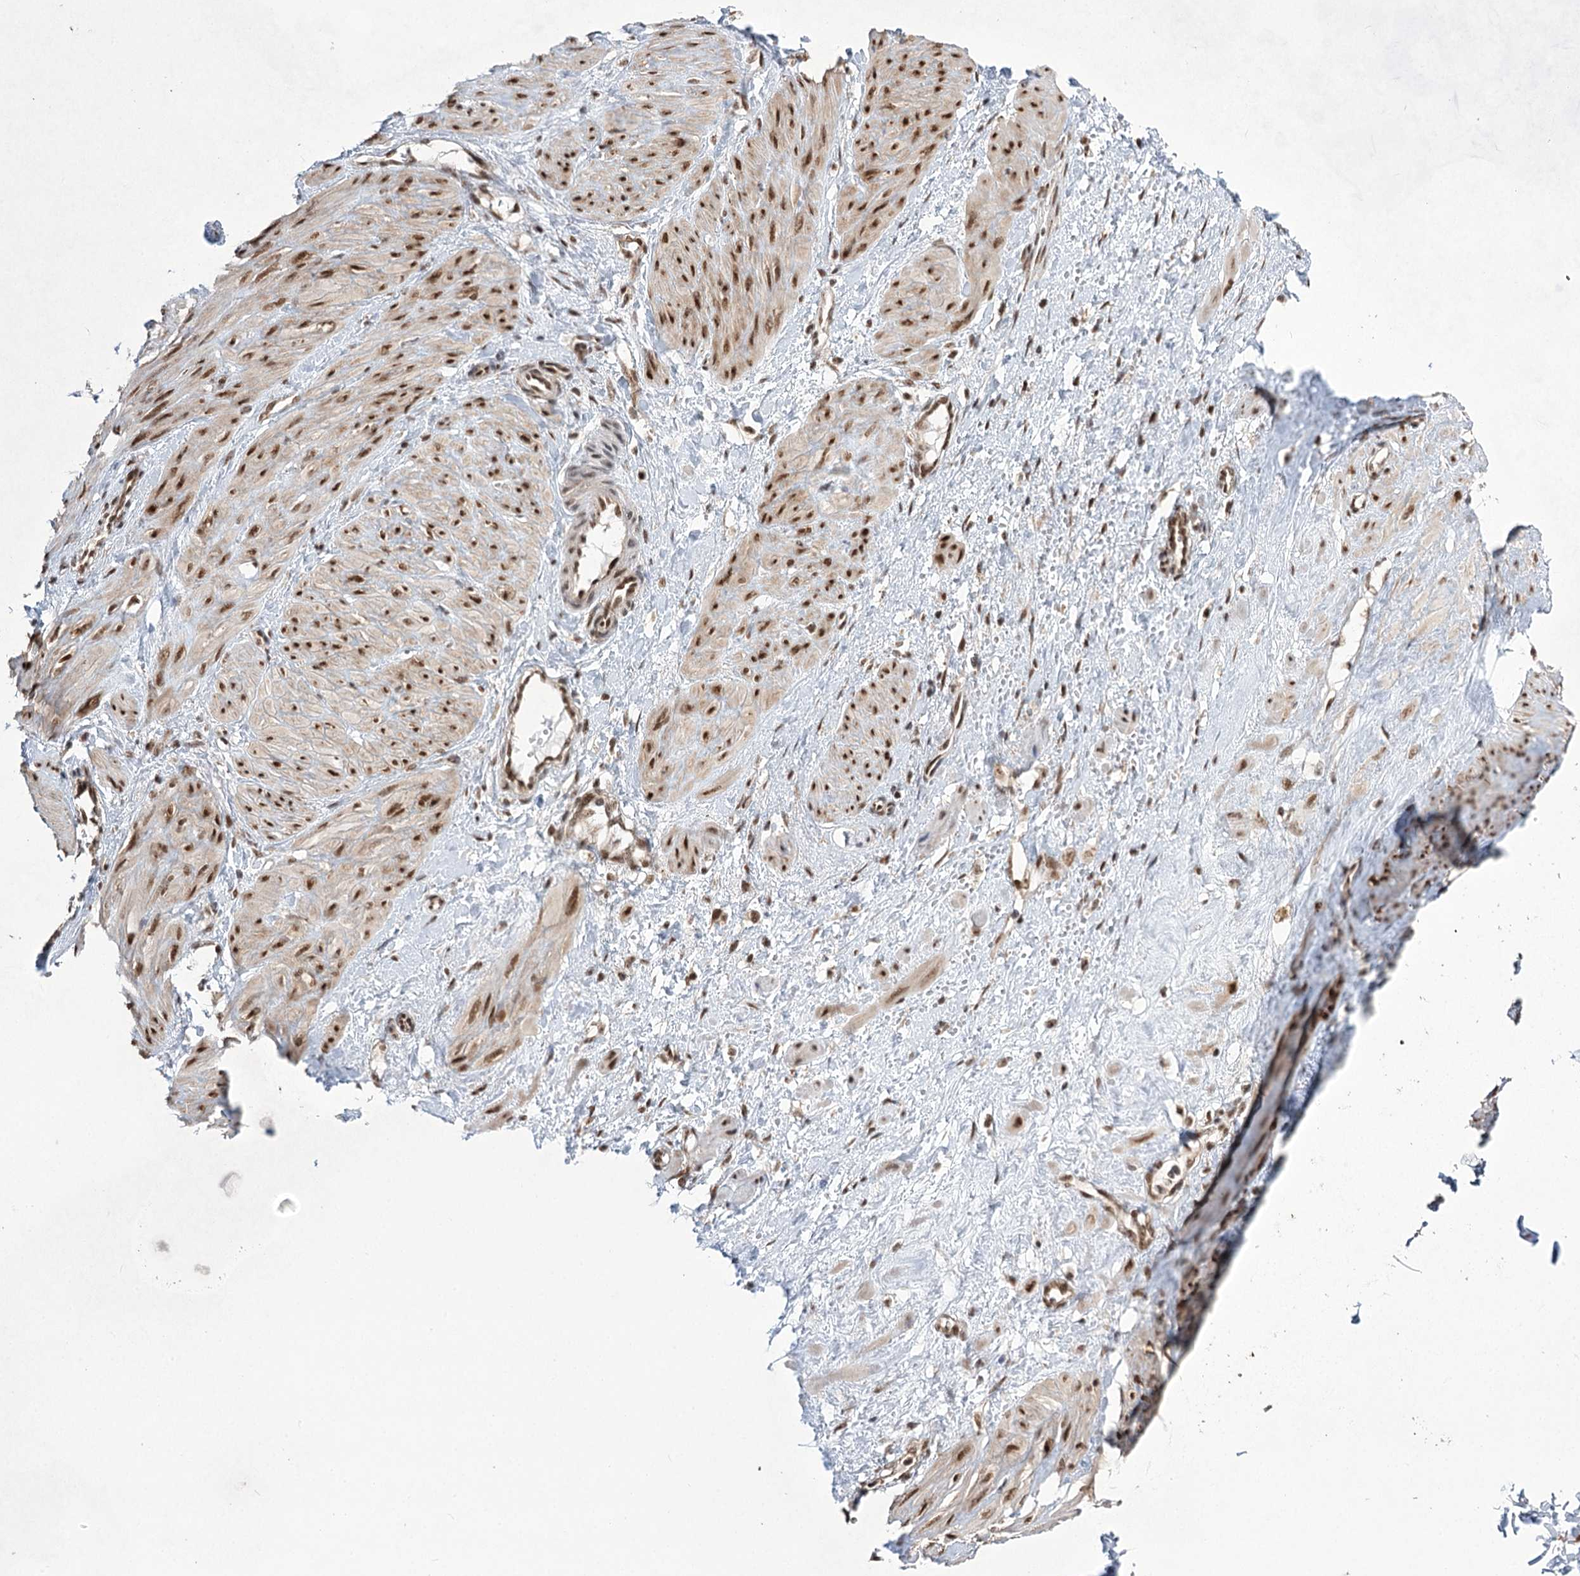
{"staining": {"intensity": "moderate", "quantity": ">75%", "location": "nuclear"}, "tissue": "smooth muscle", "cell_type": "Smooth muscle cells", "image_type": "normal", "snomed": [{"axis": "morphology", "description": "Normal tissue, NOS"}, {"axis": "topography", "description": "Endometrium"}], "caption": "A histopathology image of smooth muscle stained for a protein displays moderate nuclear brown staining in smooth muscle cells.", "gene": "ZCCHC8", "patient": {"sex": "female", "age": 33}}